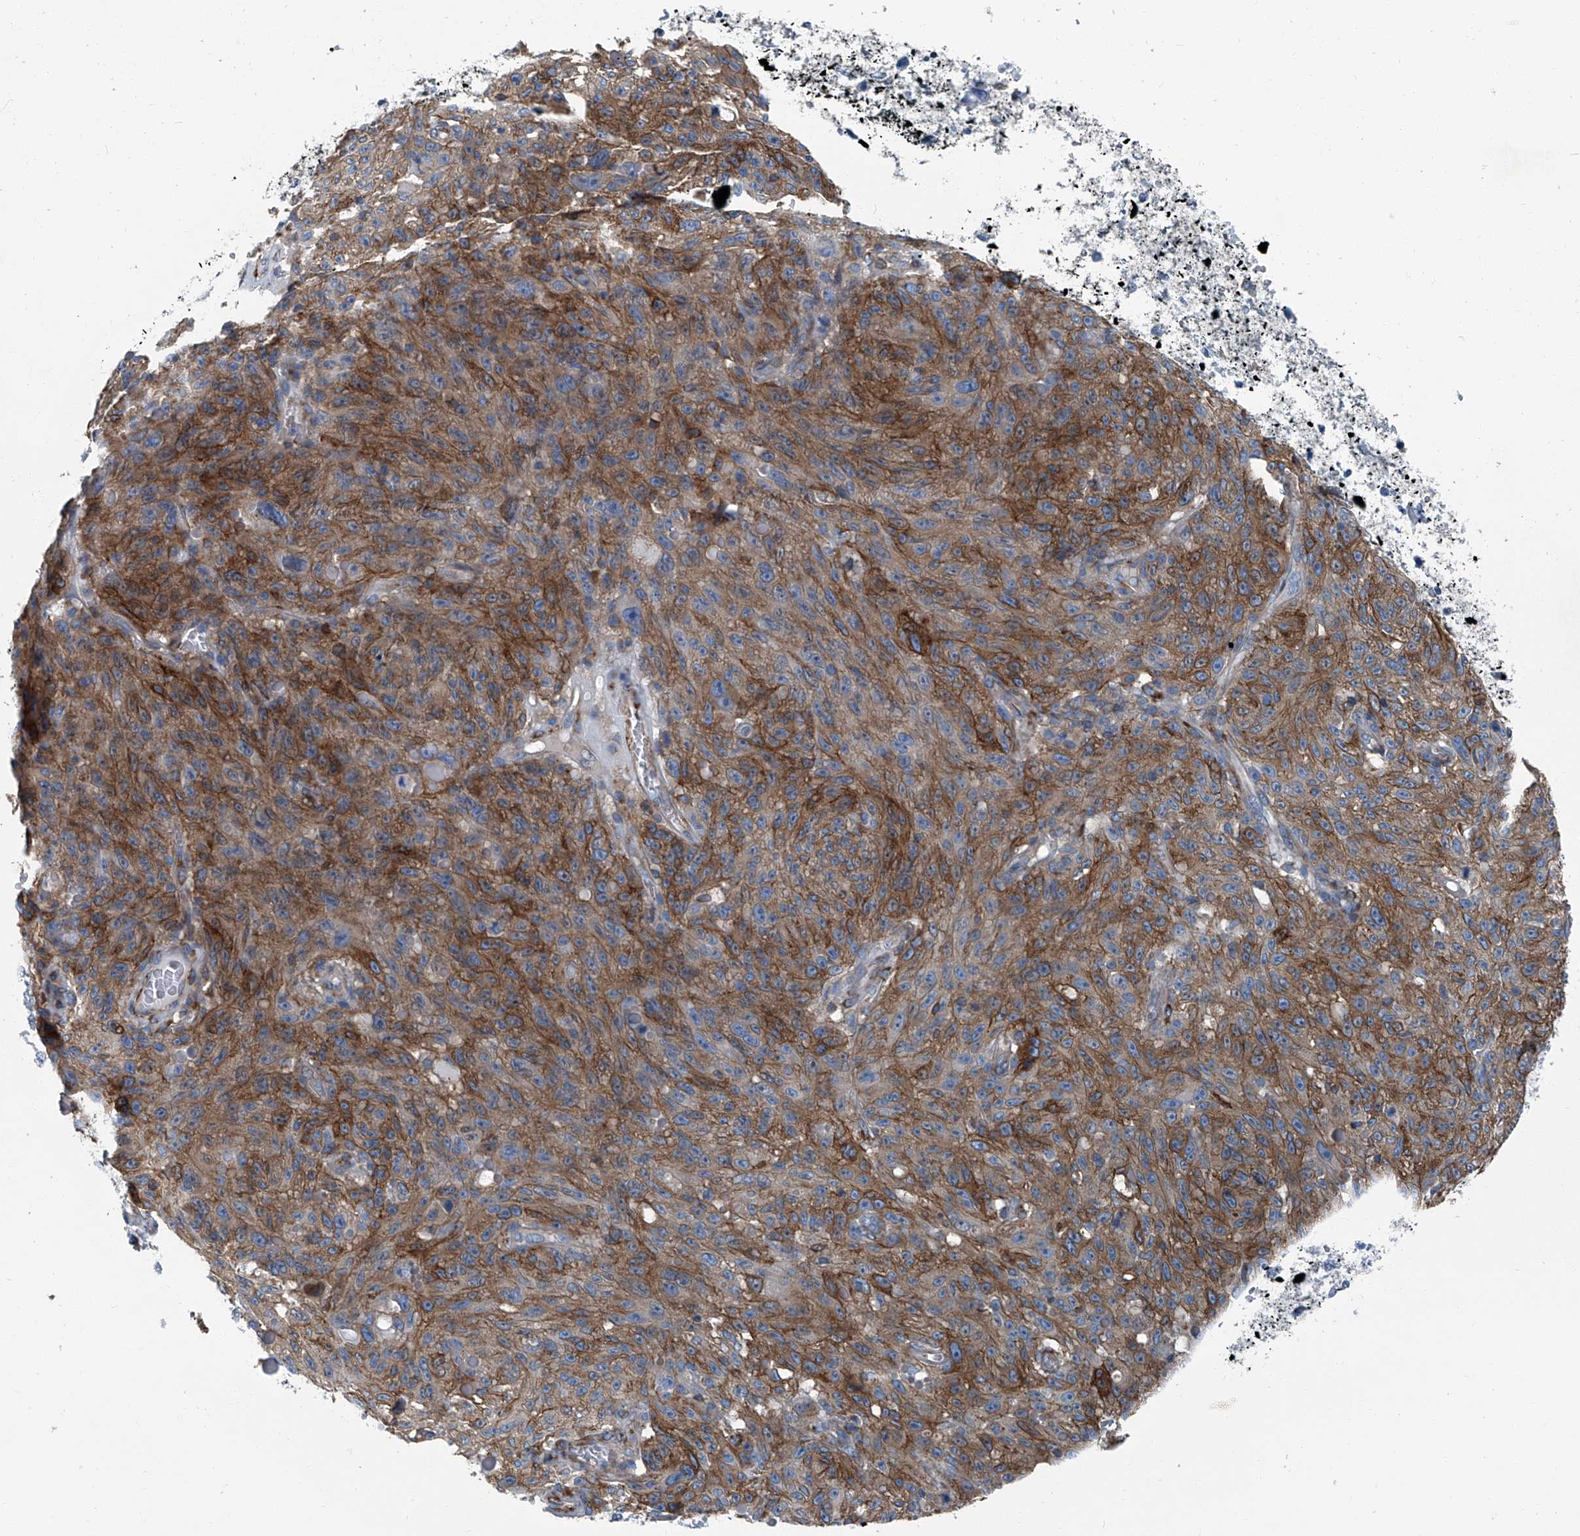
{"staining": {"intensity": "moderate", "quantity": ">75%", "location": "cytoplasmic/membranous"}, "tissue": "skin cancer", "cell_type": "Tumor cells", "image_type": "cancer", "snomed": [{"axis": "morphology", "description": "Squamous cell carcinoma, NOS"}, {"axis": "morphology", "description": "Squamous cell carcinoma, metastatic, NOS"}, {"axis": "topography", "description": "Skin"}, {"axis": "topography", "description": "Lymph node"}], "caption": "Immunohistochemistry image of human skin cancer stained for a protein (brown), which exhibits medium levels of moderate cytoplasmic/membranous staining in approximately >75% of tumor cells.", "gene": "SEPTIN7", "patient": {"sex": "male", "age": 75}}